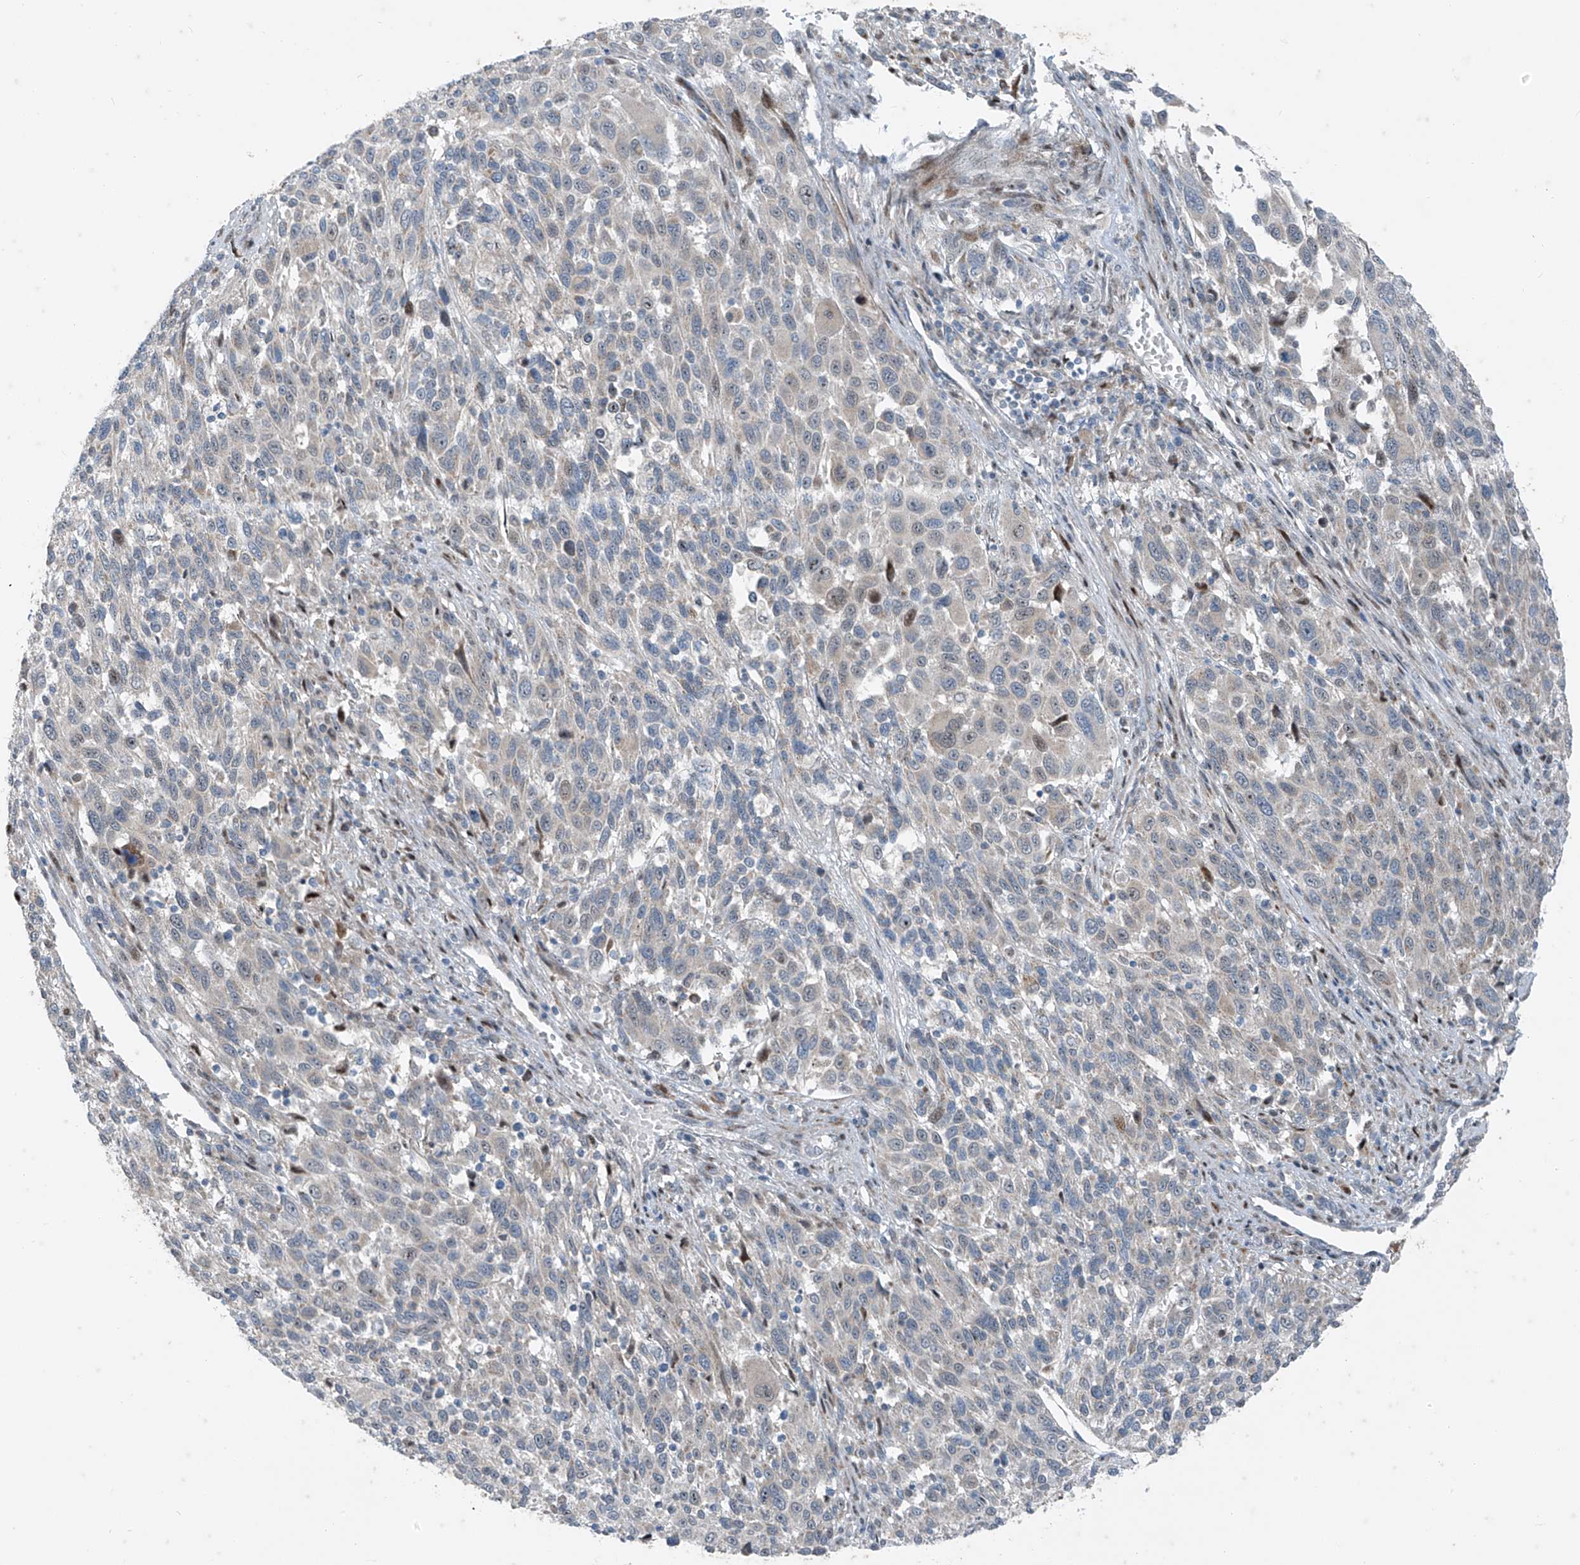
{"staining": {"intensity": "negative", "quantity": "none", "location": "none"}, "tissue": "melanoma", "cell_type": "Tumor cells", "image_type": "cancer", "snomed": [{"axis": "morphology", "description": "Malignant melanoma, Metastatic site"}, {"axis": "topography", "description": "Lymph node"}], "caption": "Immunohistochemical staining of melanoma displays no significant expression in tumor cells.", "gene": "PPCS", "patient": {"sex": "male", "age": 61}}